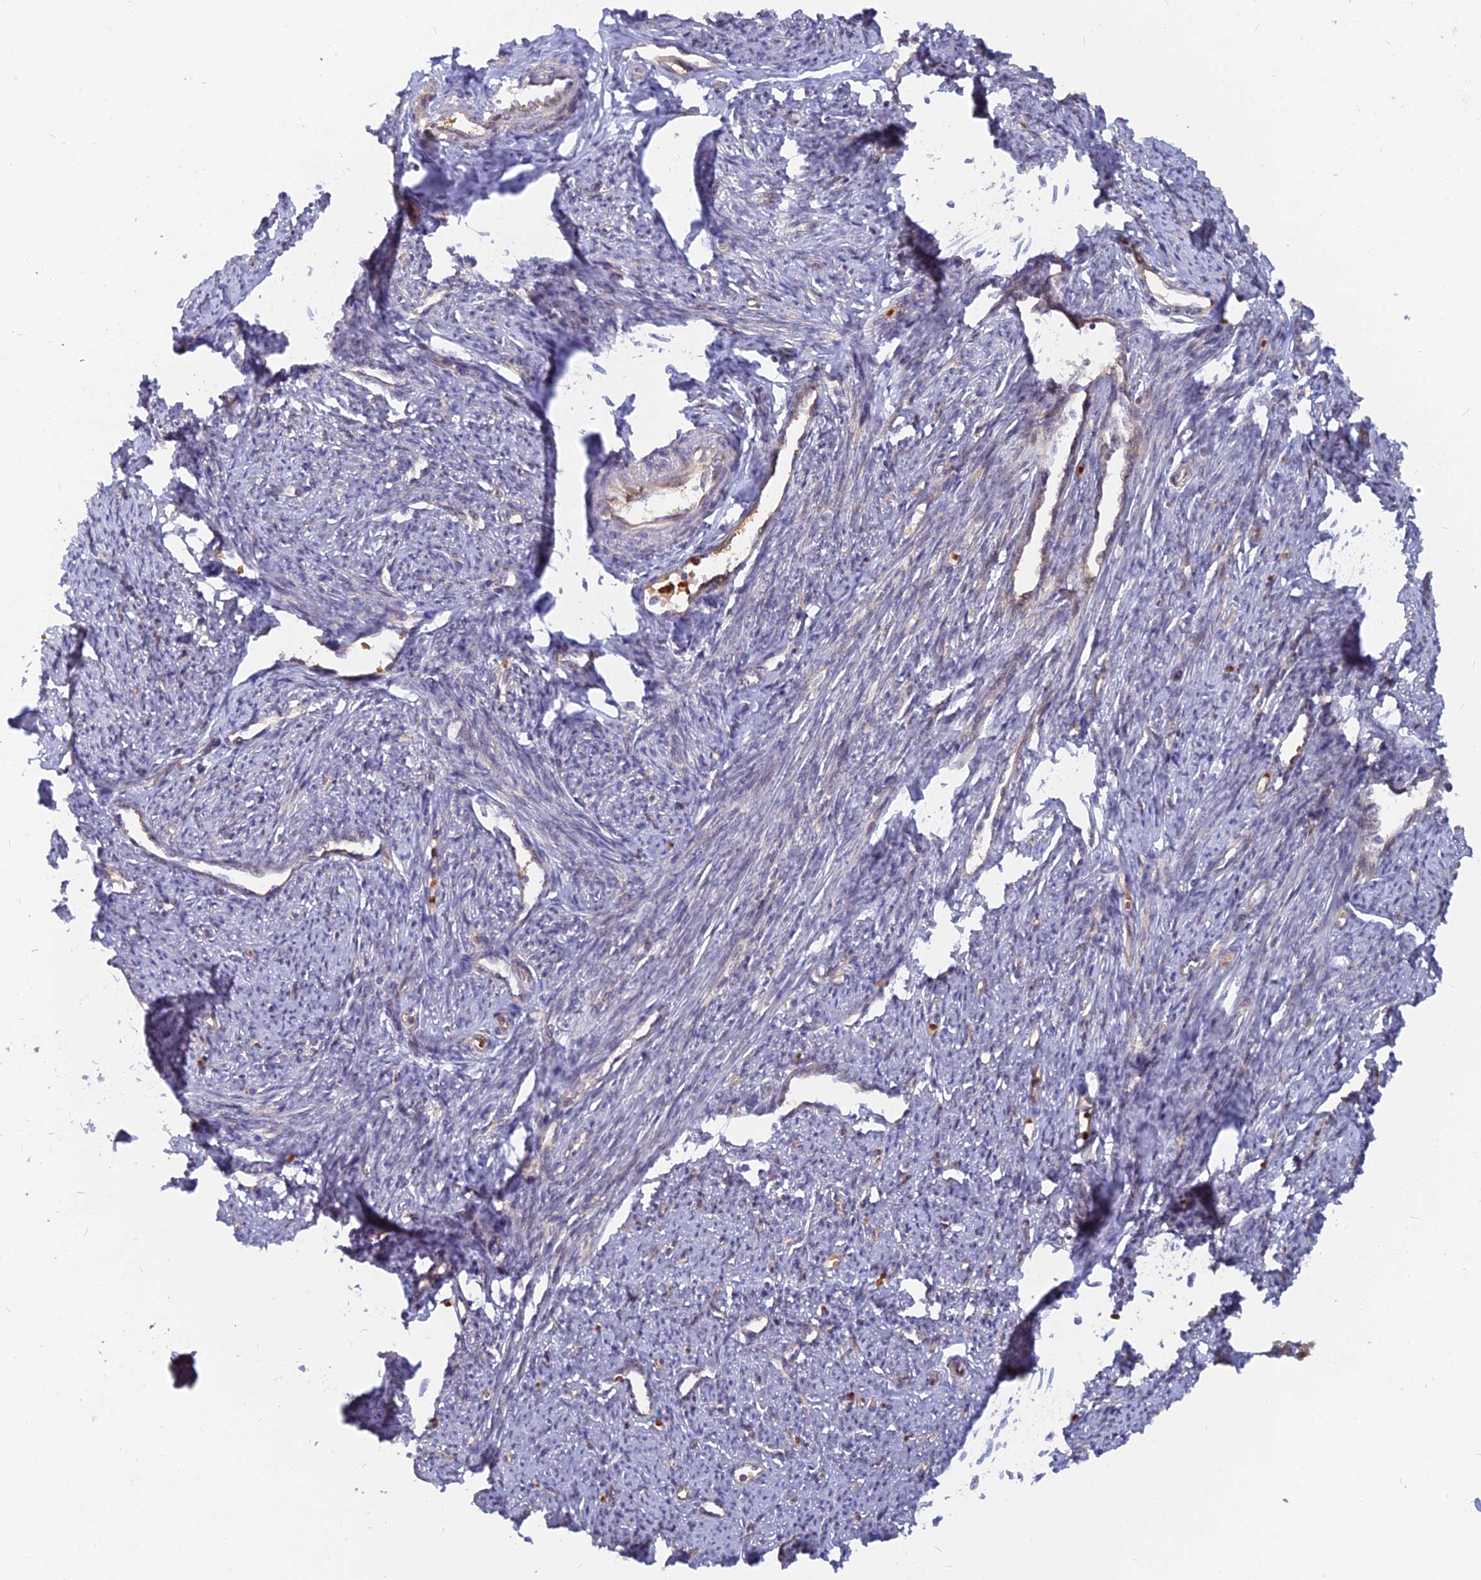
{"staining": {"intensity": "weak", "quantity": "<25%", "location": "cytoplasmic/membranous"}, "tissue": "smooth muscle", "cell_type": "Smooth muscle cells", "image_type": "normal", "snomed": [{"axis": "morphology", "description": "Normal tissue, NOS"}, {"axis": "topography", "description": "Smooth muscle"}, {"axis": "topography", "description": "Uterus"}], "caption": "The image exhibits no staining of smooth muscle cells in normal smooth muscle. (DAB immunohistochemistry visualized using brightfield microscopy, high magnification).", "gene": "ARL2BP", "patient": {"sex": "female", "age": 59}}